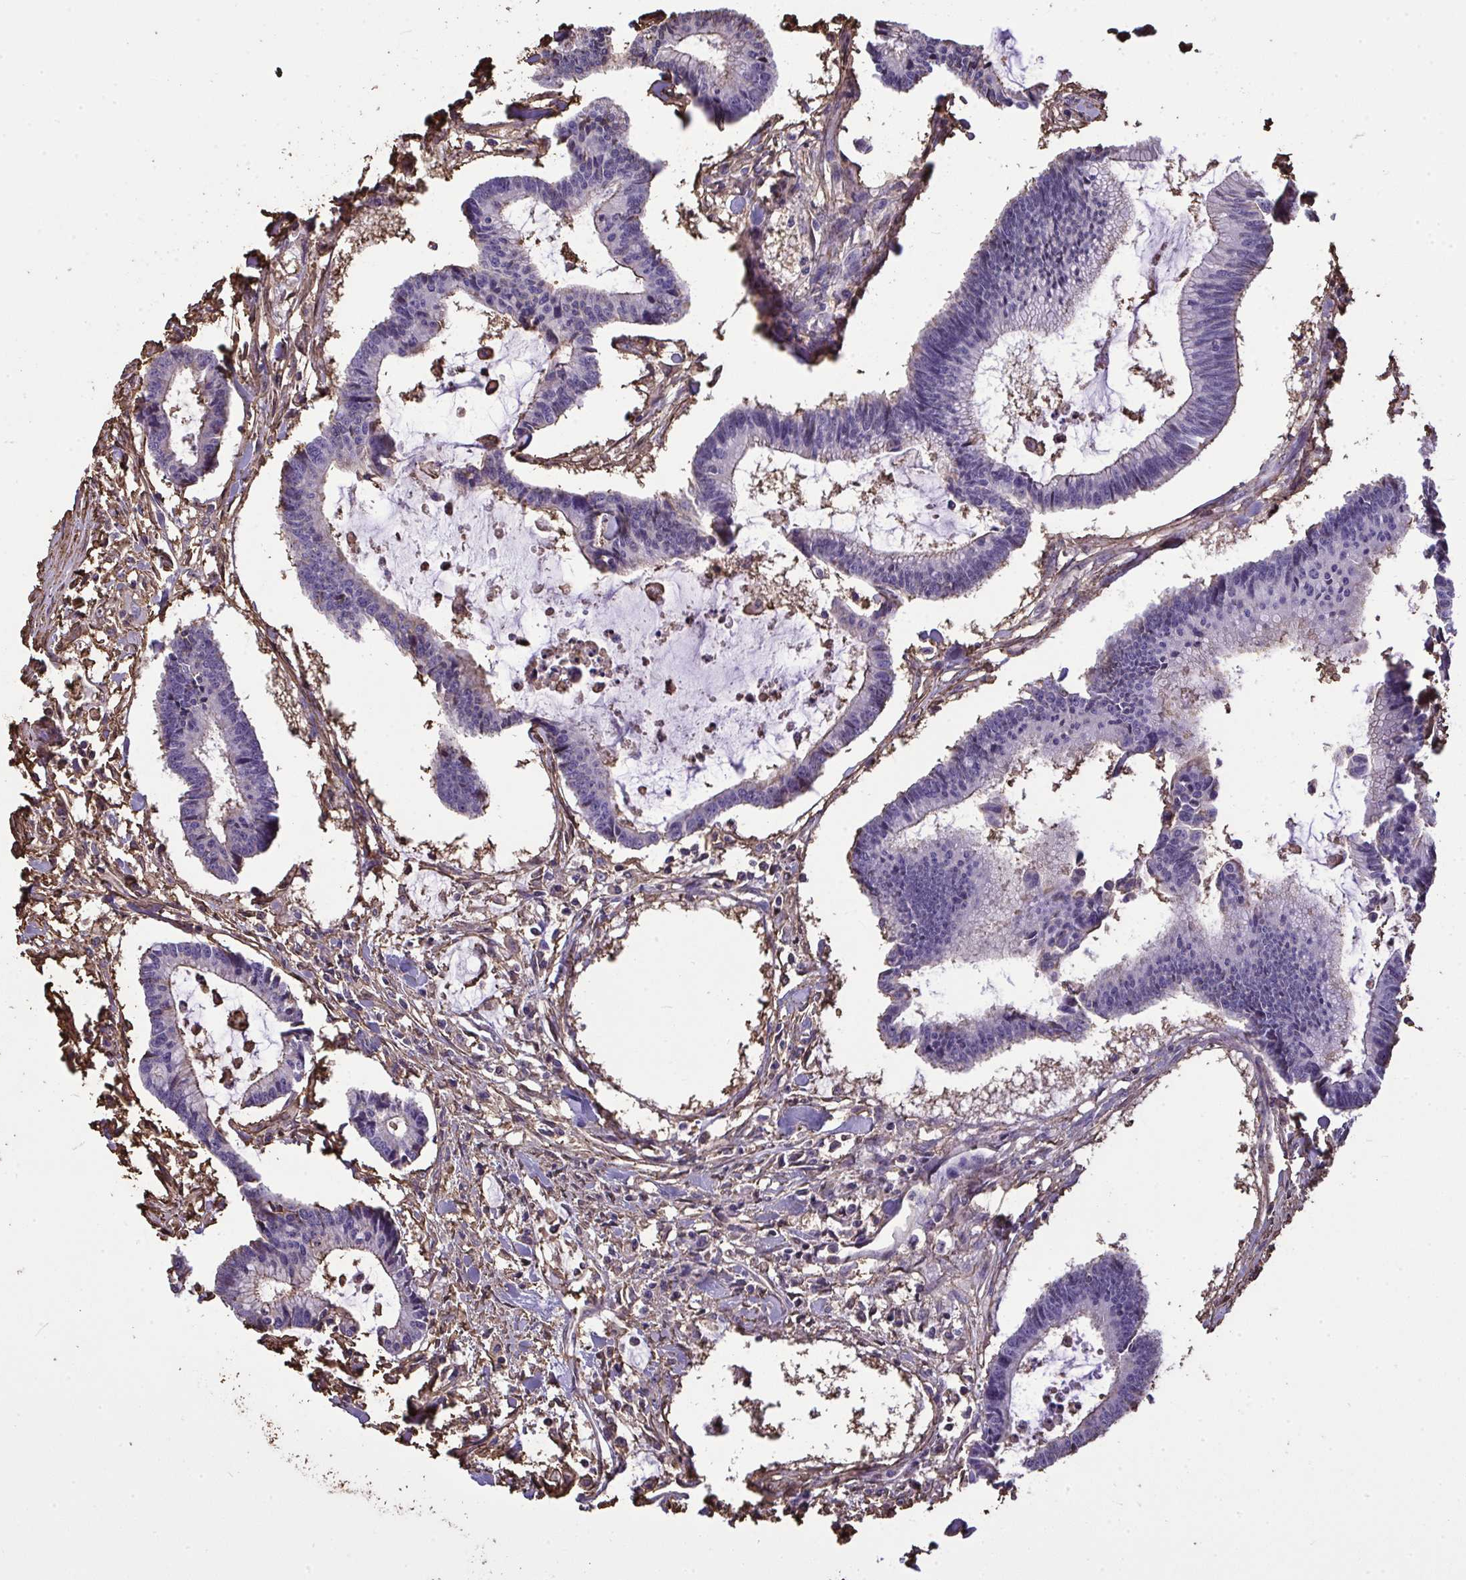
{"staining": {"intensity": "negative", "quantity": "none", "location": "none"}, "tissue": "colorectal cancer", "cell_type": "Tumor cells", "image_type": "cancer", "snomed": [{"axis": "morphology", "description": "Adenocarcinoma, NOS"}, {"axis": "topography", "description": "Colon"}], "caption": "DAB (3,3'-diaminobenzidine) immunohistochemical staining of adenocarcinoma (colorectal) reveals no significant expression in tumor cells.", "gene": "ANXA5", "patient": {"sex": "female", "age": 78}}